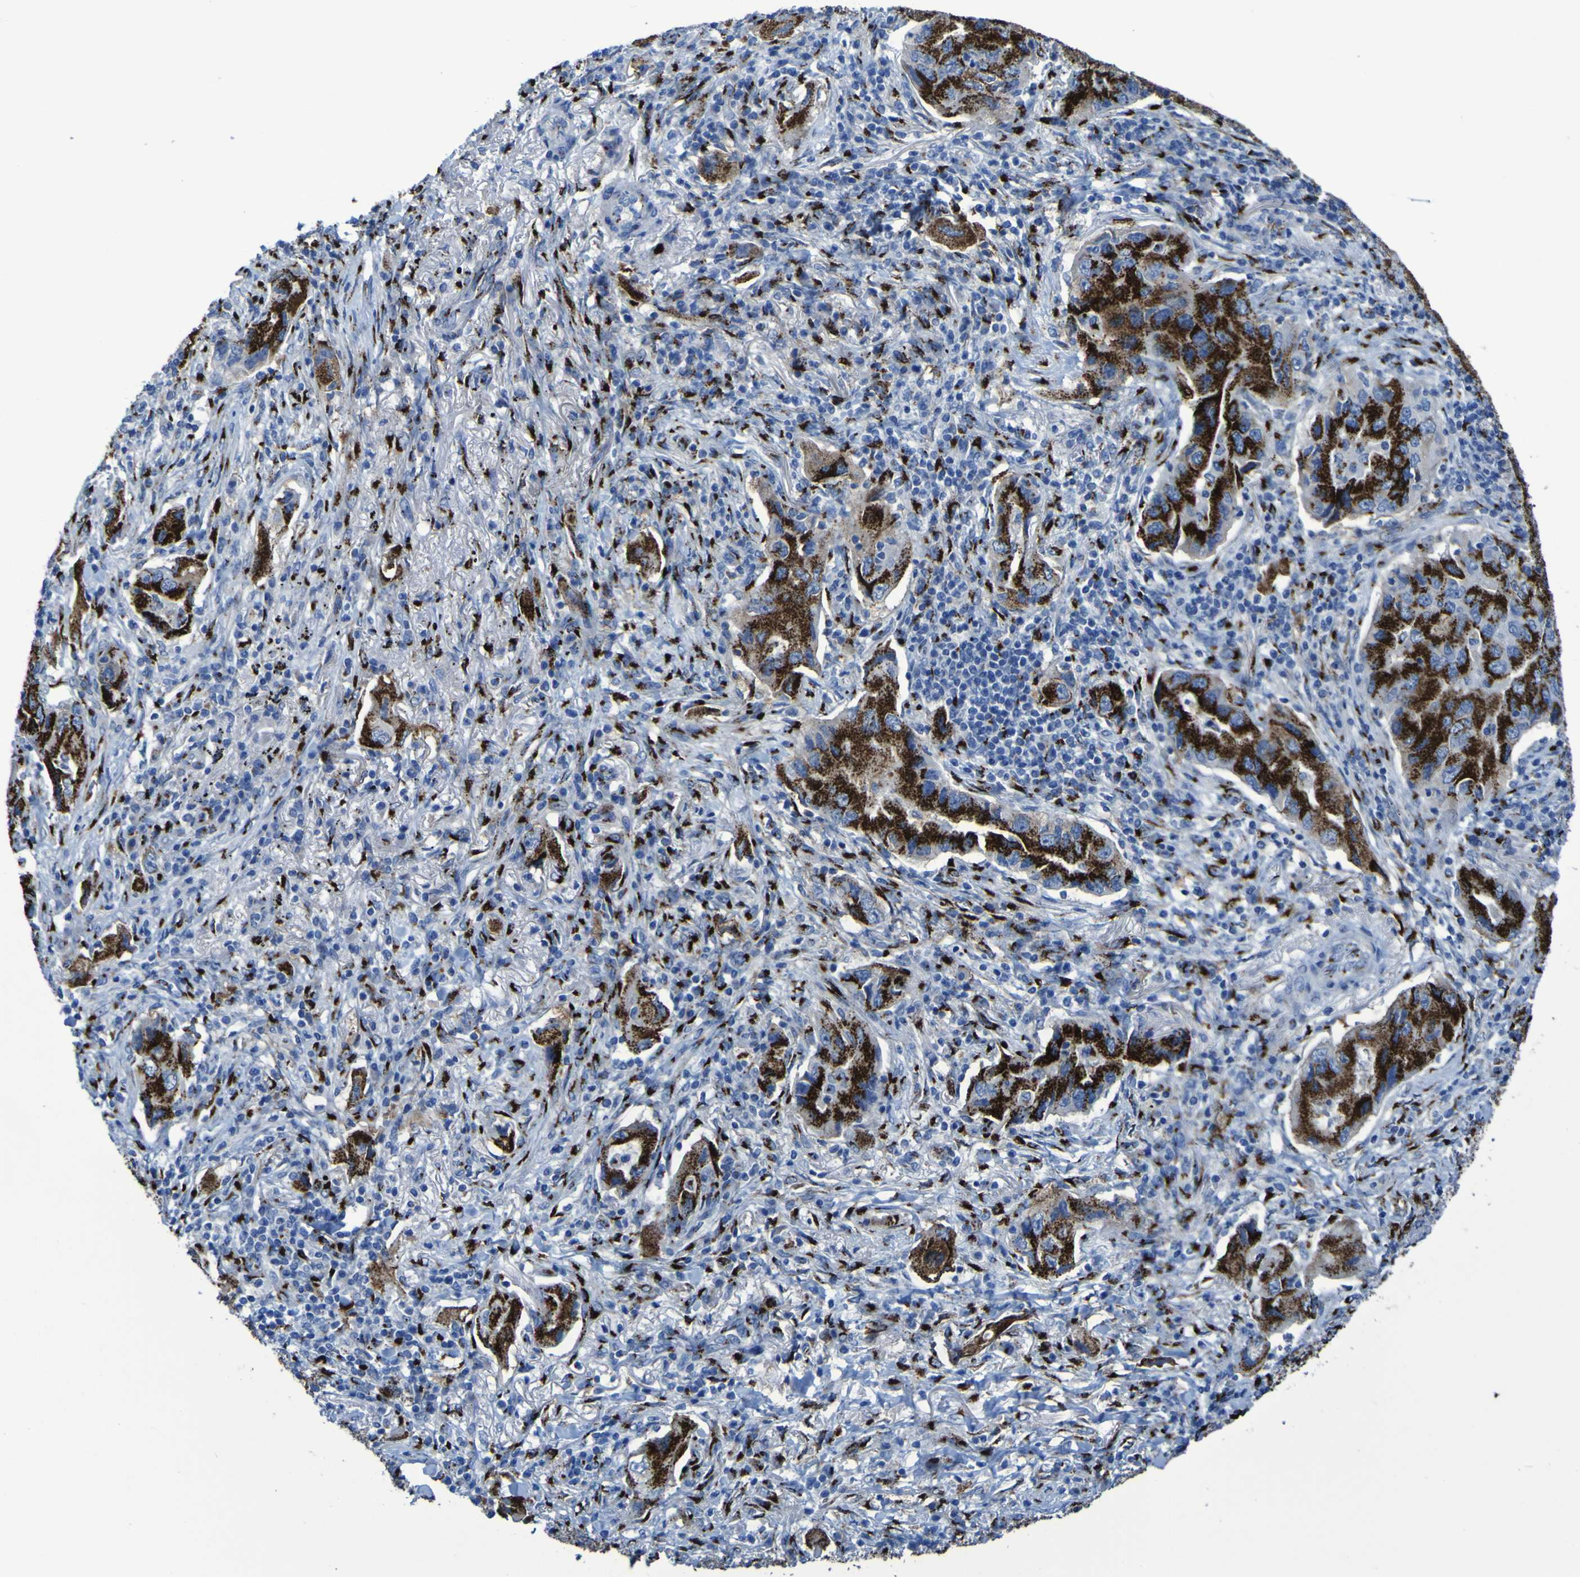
{"staining": {"intensity": "strong", "quantity": ">75%", "location": "cytoplasmic/membranous"}, "tissue": "lung cancer", "cell_type": "Tumor cells", "image_type": "cancer", "snomed": [{"axis": "morphology", "description": "Adenocarcinoma, NOS"}, {"axis": "topography", "description": "Lung"}], "caption": "Human lung cancer (adenocarcinoma) stained for a protein (brown) displays strong cytoplasmic/membranous positive expression in about >75% of tumor cells.", "gene": "GOLM1", "patient": {"sex": "female", "age": 65}}